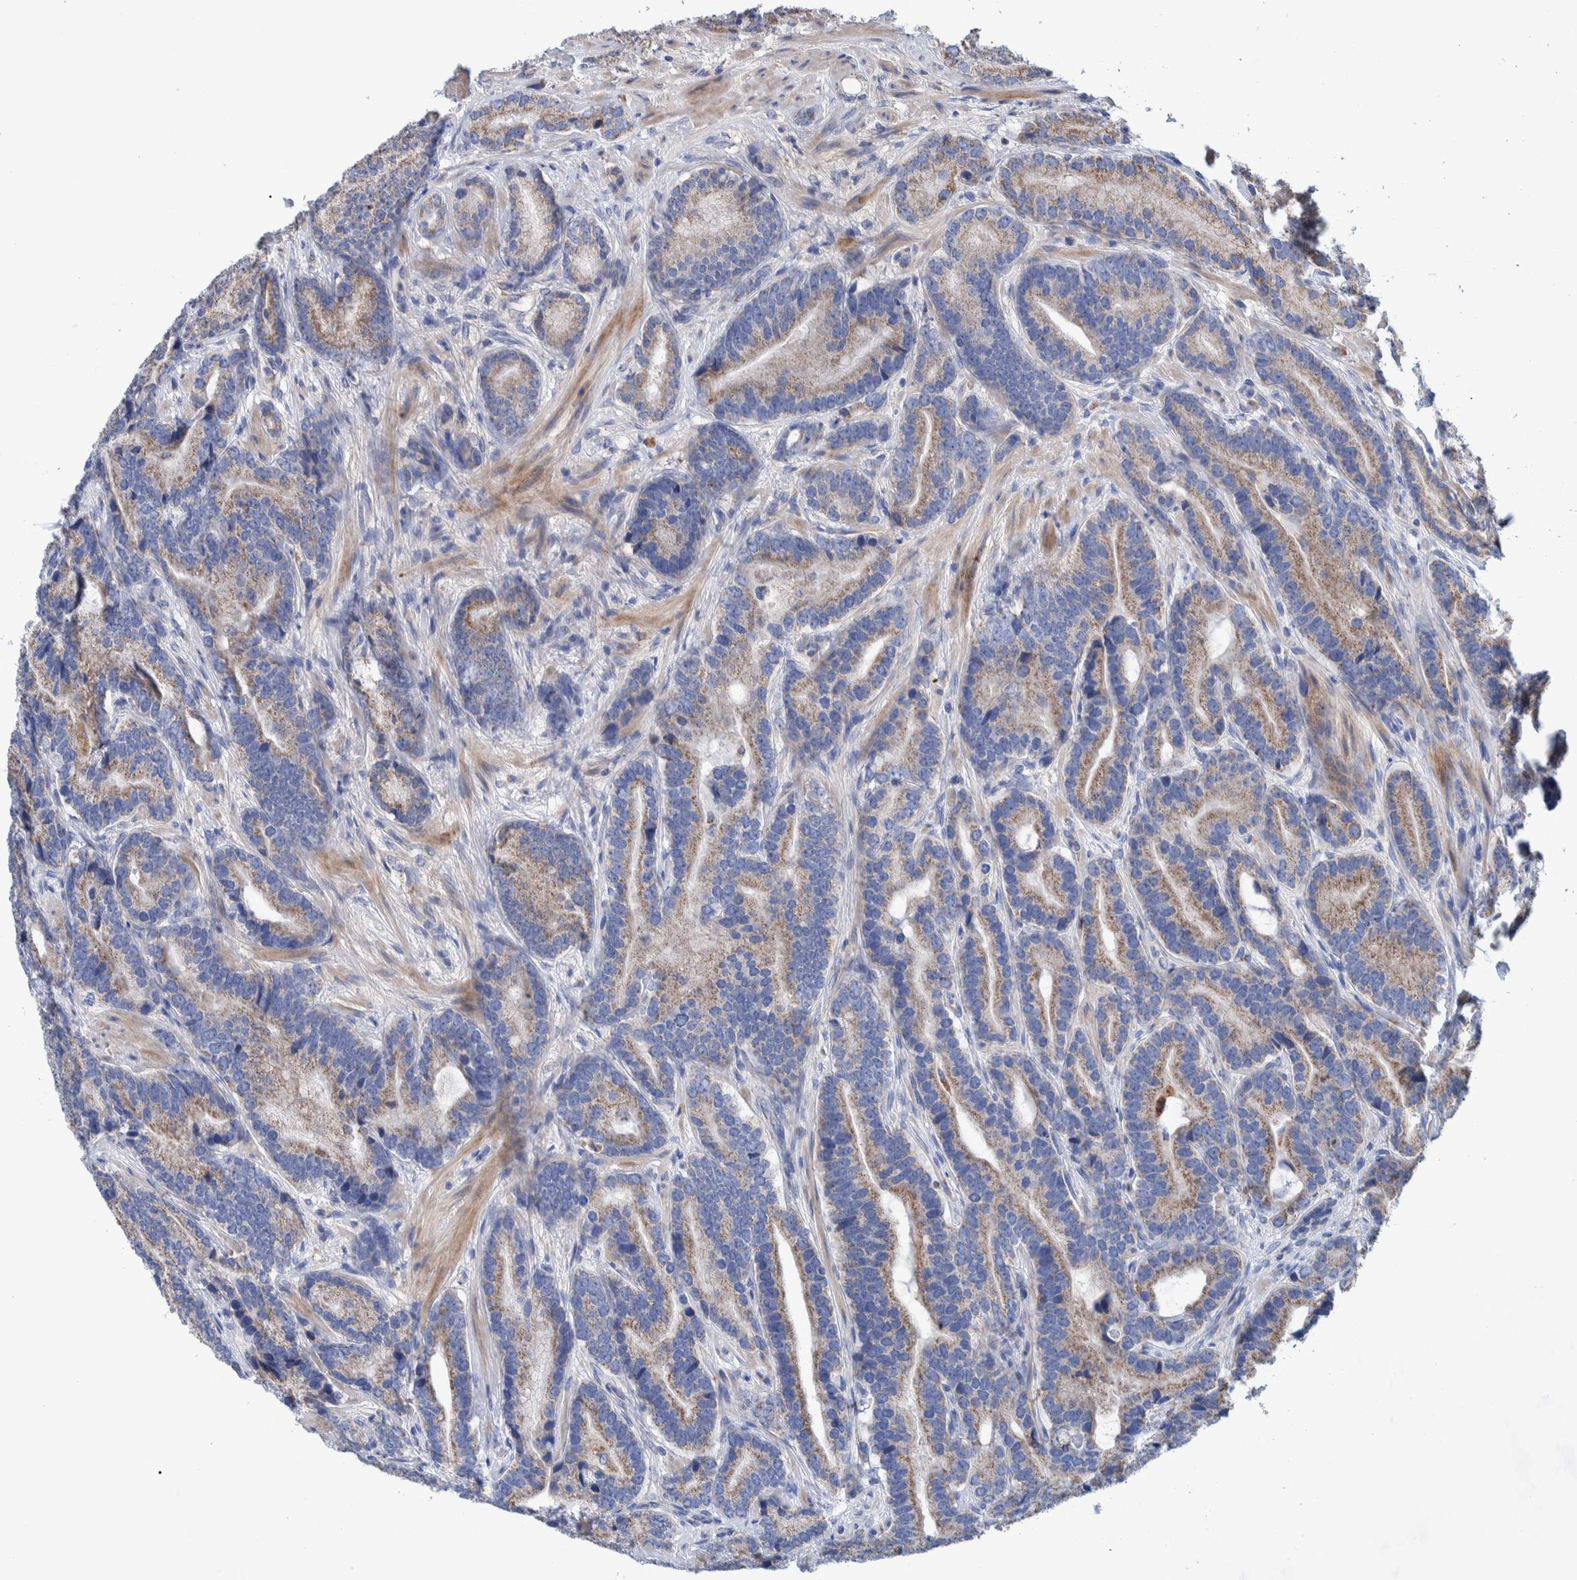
{"staining": {"intensity": "moderate", "quantity": ">75%", "location": "cytoplasmic/membranous"}, "tissue": "prostate cancer", "cell_type": "Tumor cells", "image_type": "cancer", "snomed": [{"axis": "morphology", "description": "Adenocarcinoma, High grade"}, {"axis": "topography", "description": "Prostate"}], "caption": "Protein staining displays moderate cytoplasmic/membranous staining in about >75% of tumor cells in prostate cancer. (DAB IHC with brightfield microscopy, high magnification).", "gene": "DECR1", "patient": {"sex": "male", "age": 55}}